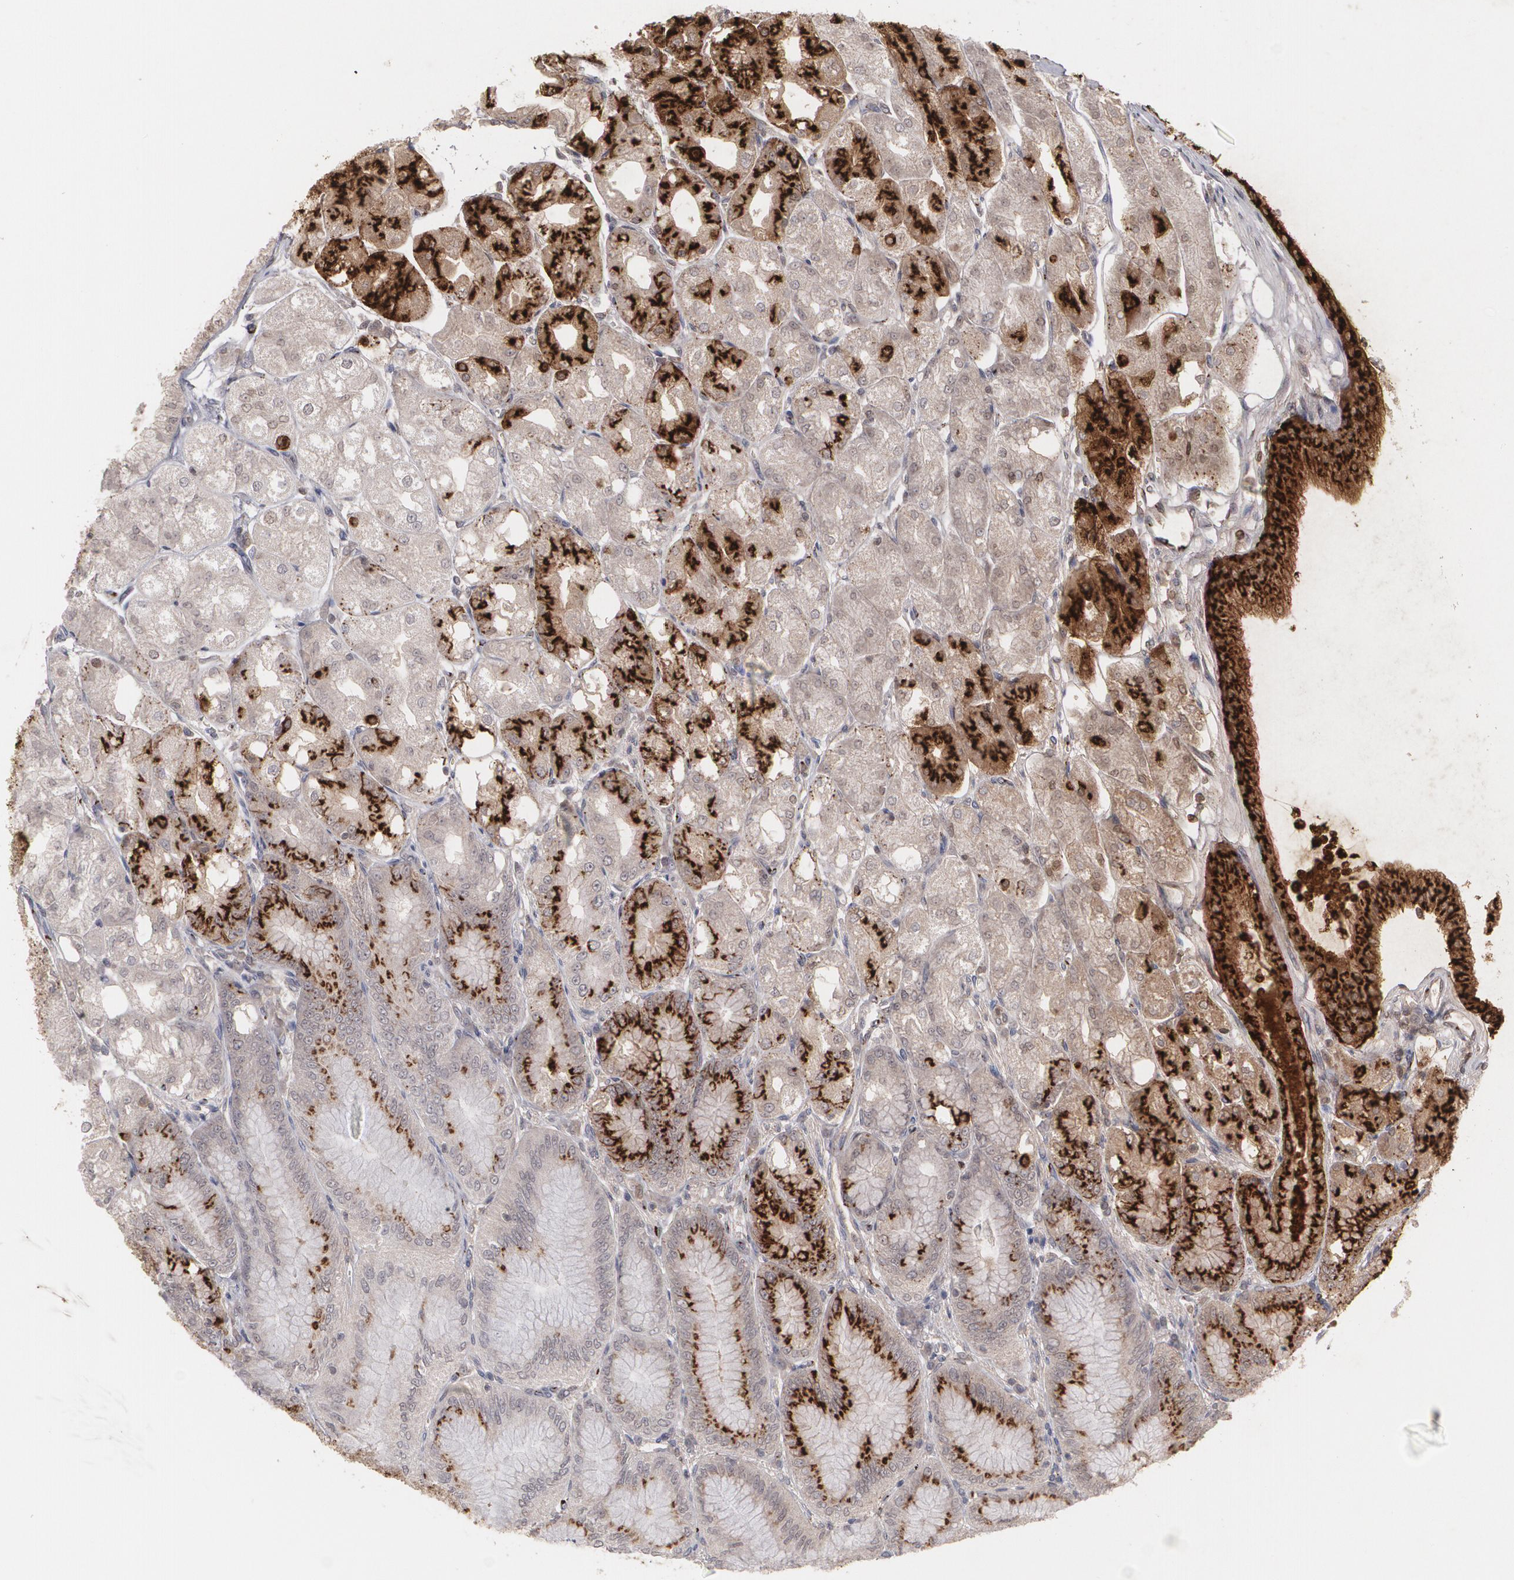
{"staining": {"intensity": "strong", "quantity": "<25%", "location": "cytoplasmic/membranous"}, "tissue": "stomach", "cell_type": "Glandular cells", "image_type": "normal", "snomed": [{"axis": "morphology", "description": "Normal tissue, NOS"}, {"axis": "topography", "description": "Stomach, lower"}], "caption": "Immunohistochemistry (IHC) (DAB) staining of normal stomach reveals strong cytoplasmic/membranous protein positivity in about <25% of glandular cells.", "gene": "HTT", "patient": {"sex": "male", "age": 71}}